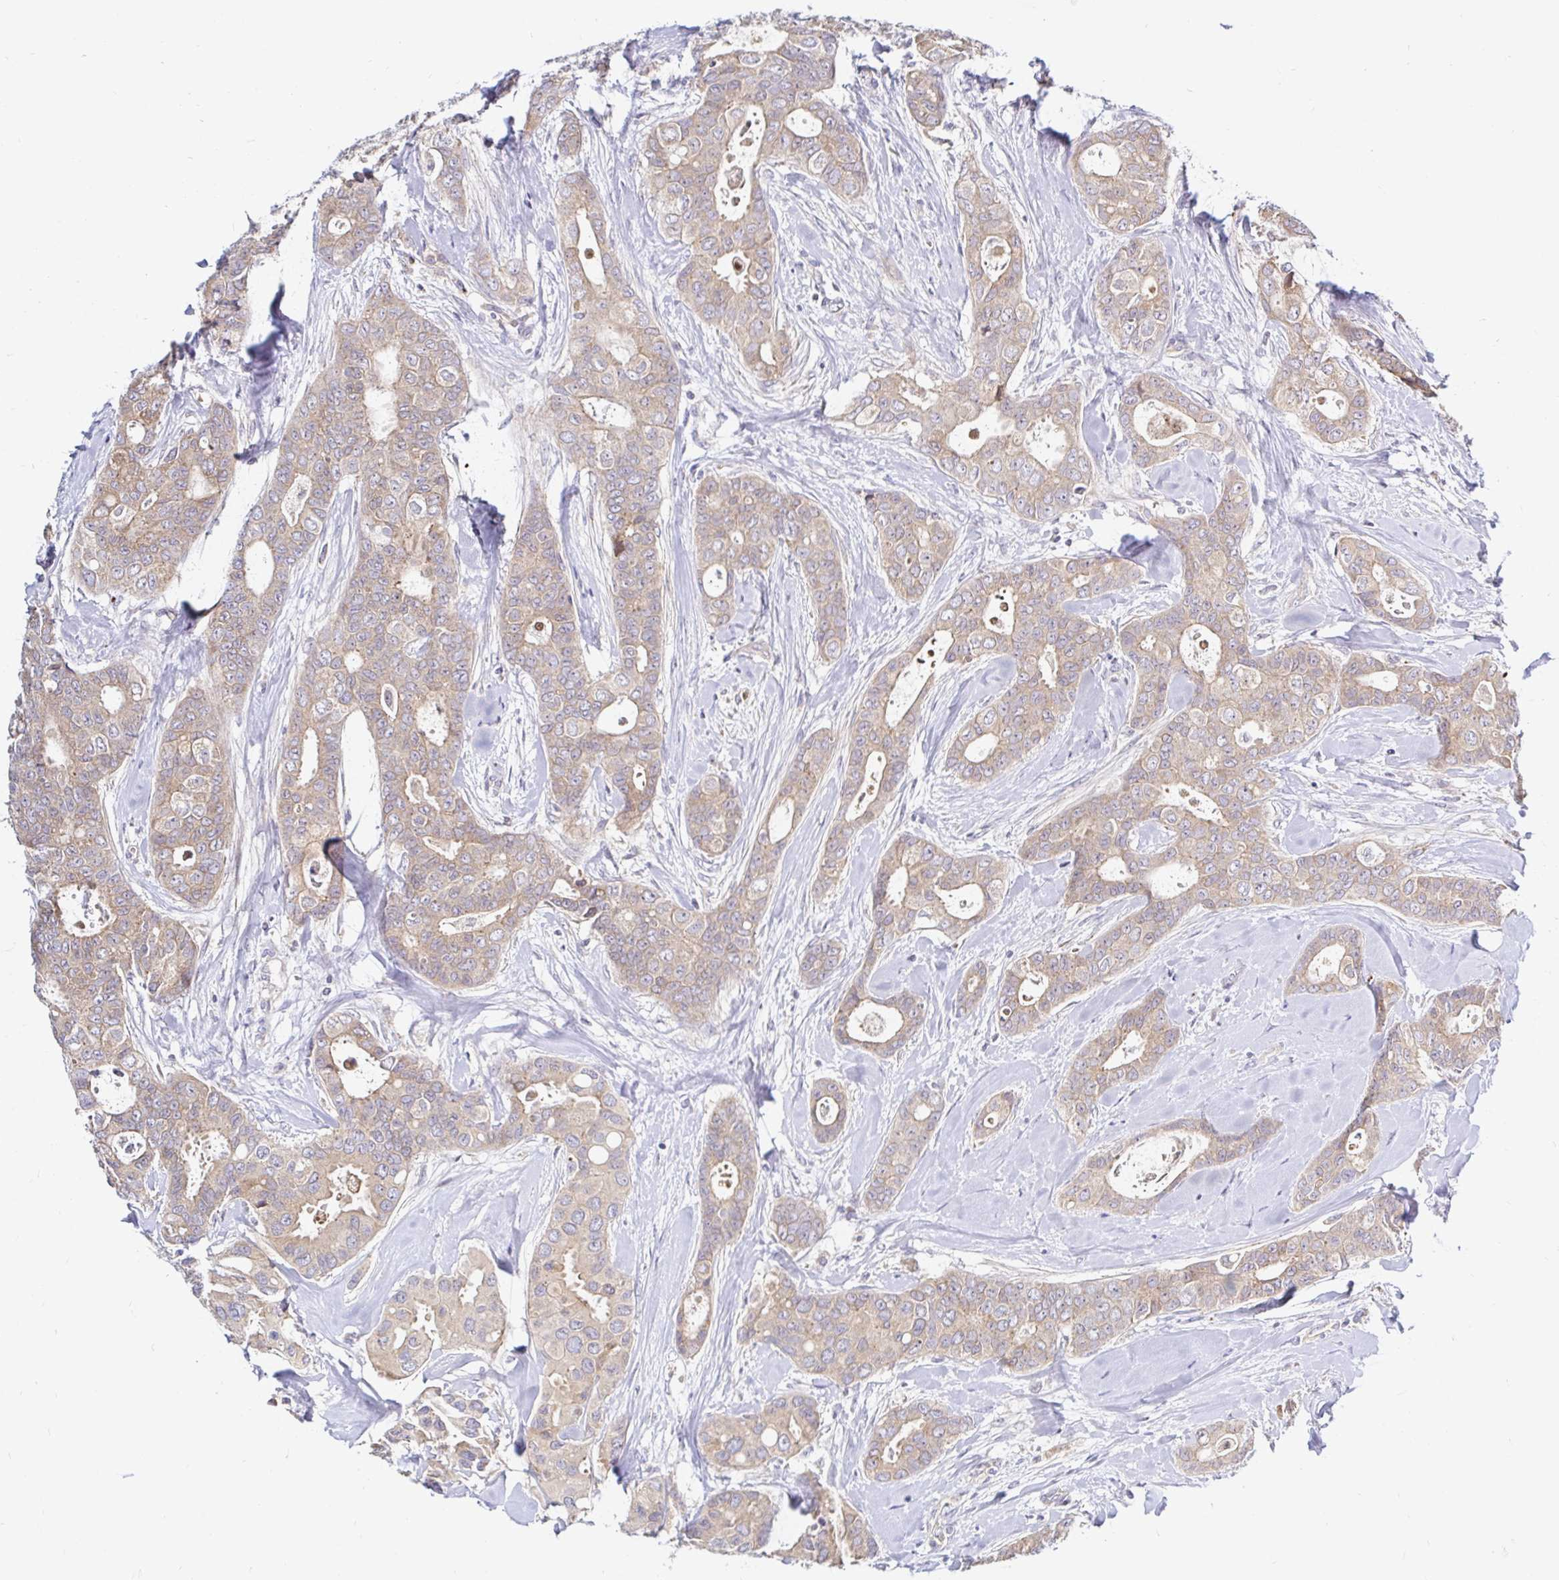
{"staining": {"intensity": "weak", "quantity": "25%-75%", "location": "cytoplasmic/membranous"}, "tissue": "breast cancer", "cell_type": "Tumor cells", "image_type": "cancer", "snomed": [{"axis": "morphology", "description": "Duct carcinoma"}, {"axis": "topography", "description": "Breast"}], "caption": "Weak cytoplasmic/membranous expression is seen in about 25%-75% of tumor cells in breast cancer.", "gene": "ARHGEF37", "patient": {"sex": "female", "age": 45}}